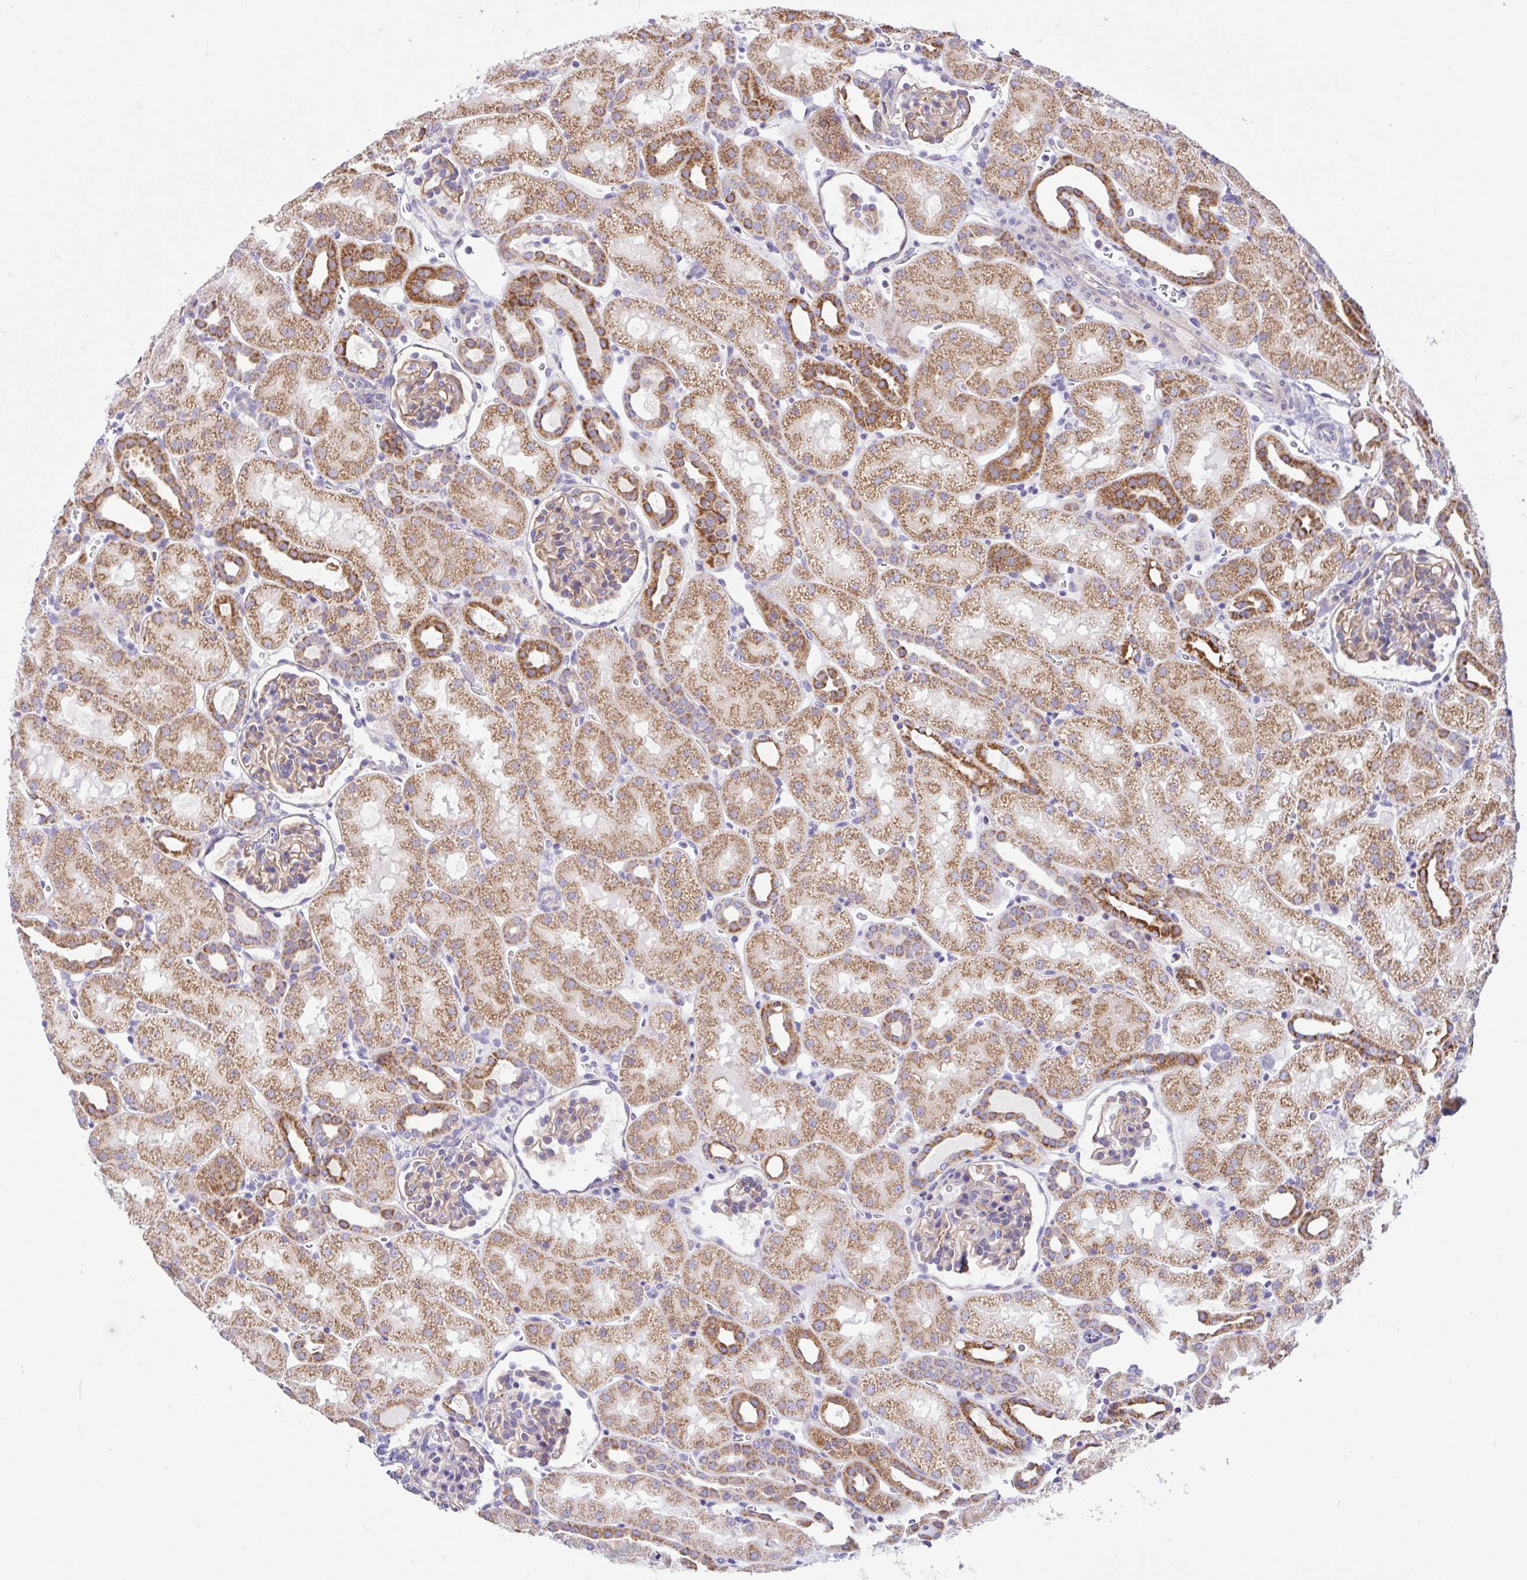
{"staining": {"intensity": "weak", "quantity": ">75%", "location": "cytoplasmic/membranous"}, "tissue": "kidney", "cell_type": "Cells in glomeruli", "image_type": "normal", "snomed": [{"axis": "morphology", "description": "Normal tissue, NOS"}, {"axis": "topography", "description": "Kidney"}], "caption": "DAB (3,3'-diaminobenzidine) immunohistochemical staining of unremarkable kidney shows weak cytoplasmic/membranous protein expression in approximately >75% of cells in glomeruli. Nuclei are stained in blue.", "gene": "NDUFS2", "patient": {"sex": "male", "age": 2}}